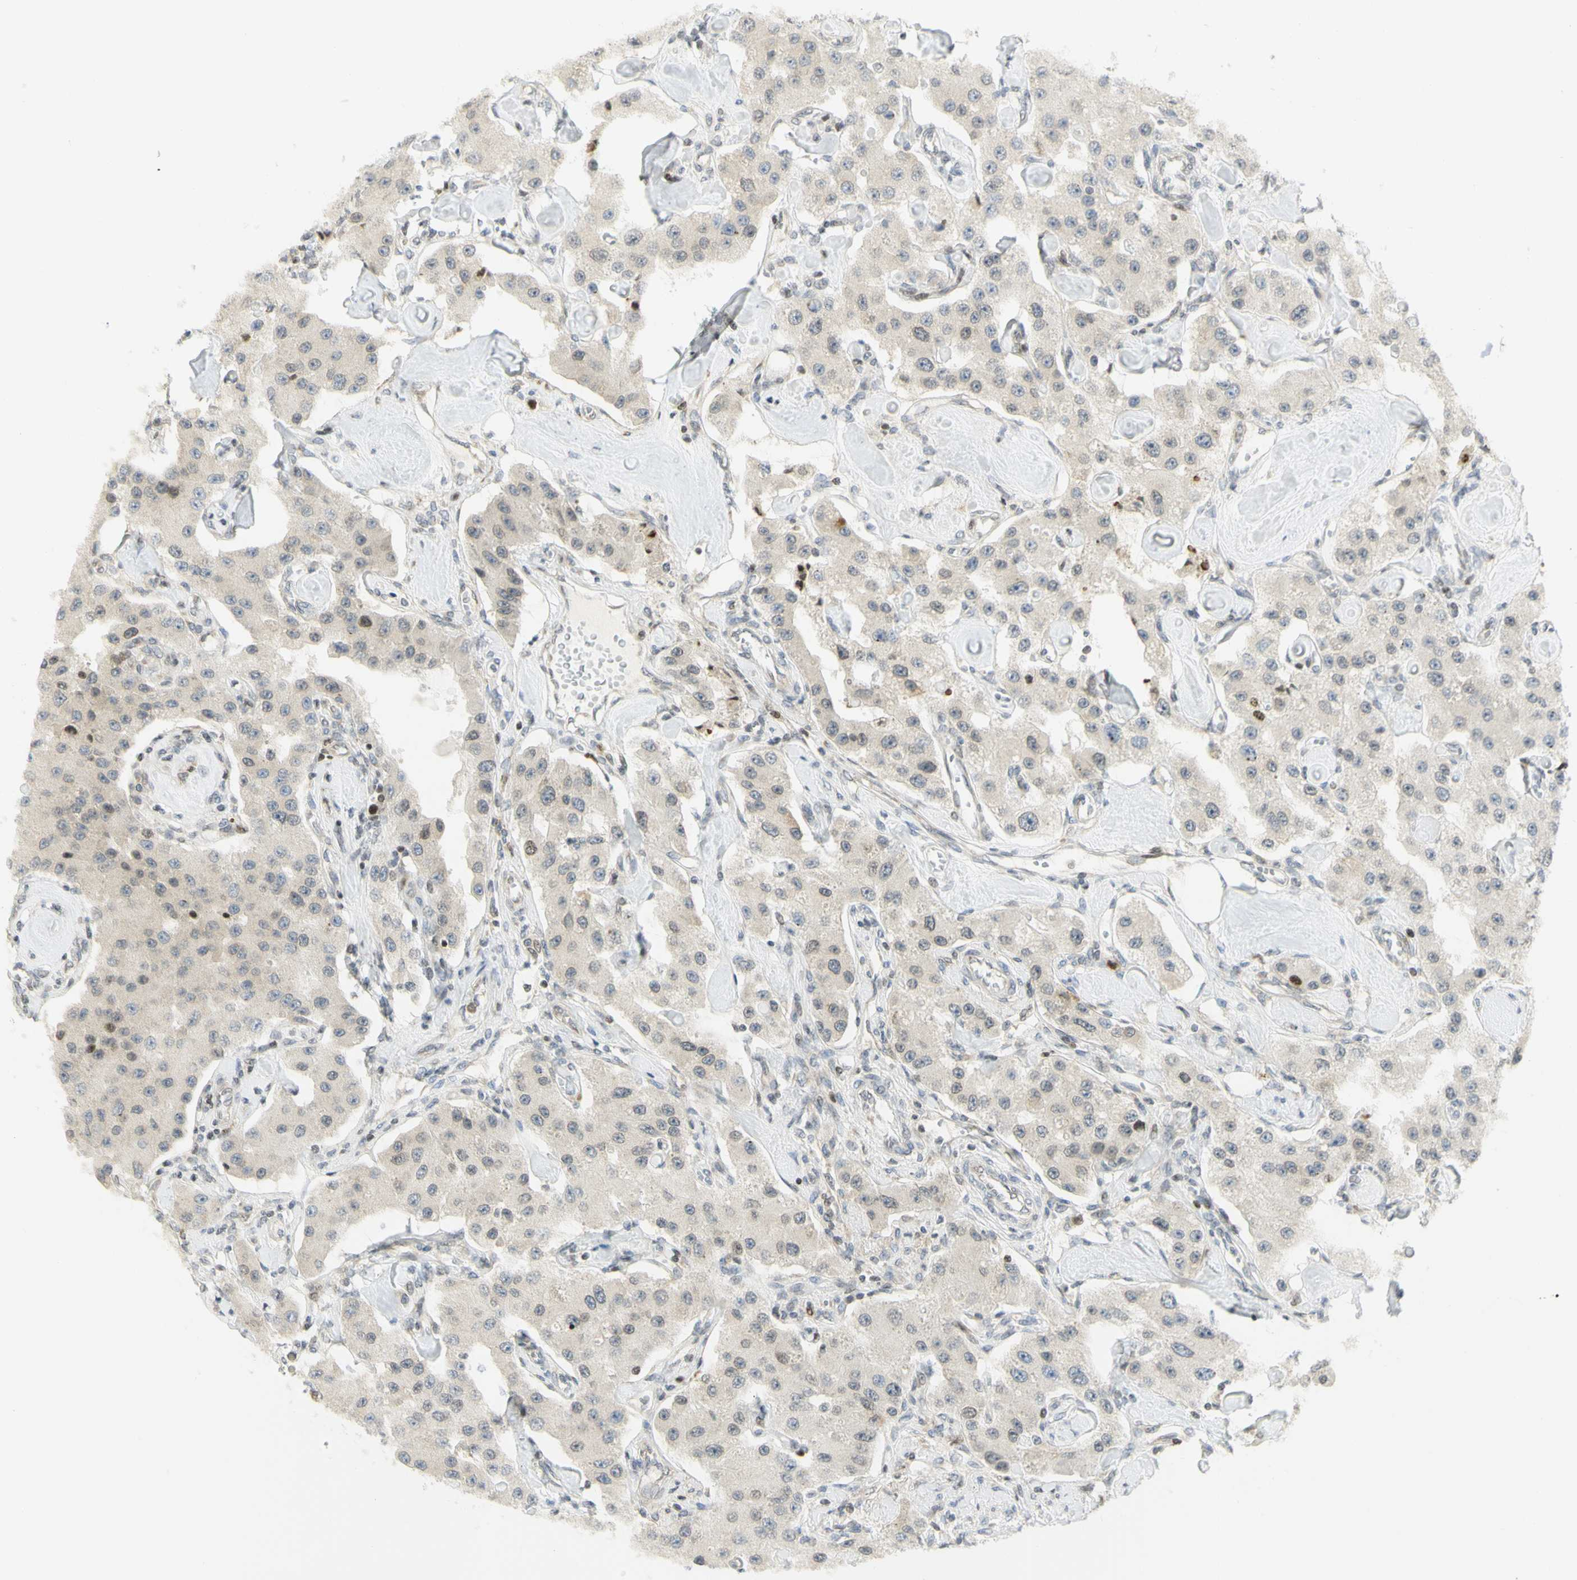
{"staining": {"intensity": "weak", "quantity": ">75%", "location": "cytoplasmic/membranous,nuclear"}, "tissue": "carcinoid", "cell_type": "Tumor cells", "image_type": "cancer", "snomed": [{"axis": "morphology", "description": "Carcinoid, malignant, NOS"}, {"axis": "topography", "description": "Pancreas"}], "caption": "High-magnification brightfield microscopy of carcinoid (malignant) stained with DAB (brown) and counterstained with hematoxylin (blue). tumor cells exhibit weak cytoplasmic/membranous and nuclear staining is present in approximately>75% of cells. The protein of interest is shown in brown color, while the nuclei are stained blue.", "gene": "KIF11", "patient": {"sex": "male", "age": 41}}